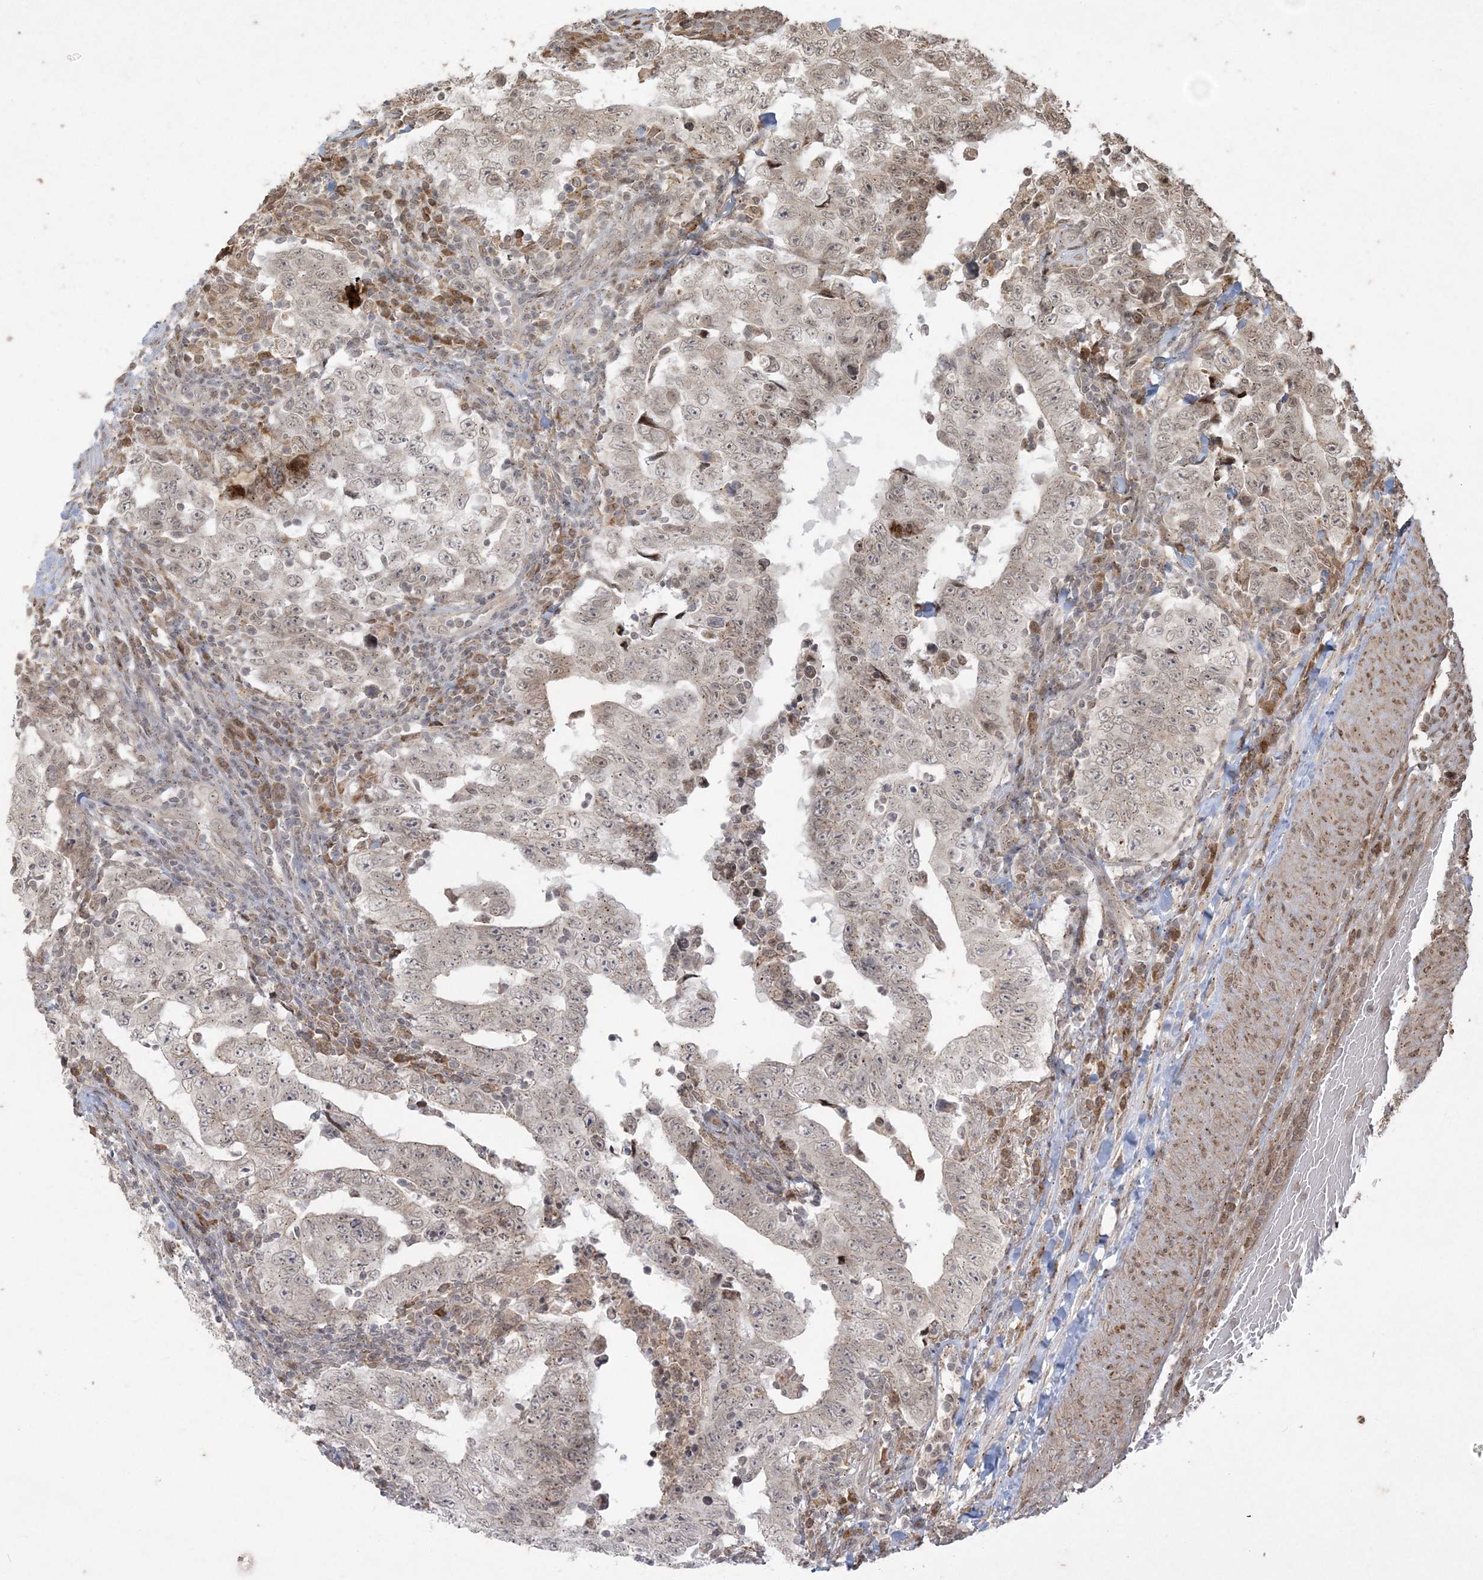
{"staining": {"intensity": "weak", "quantity": "25%-75%", "location": "nuclear"}, "tissue": "testis cancer", "cell_type": "Tumor cells", "image_type": "cancer", "snomed": [{"axis": "morphology", "description": "Carcinoma, Embryonal, NOS"}, {"axis": "topography", "description": "Testis"}], "caption": "Immunohistochemistry (IHC) (DAB (3,3'-diaminobenzidine)) staining of human testis cancer (embryonal carcinoma) shows weak nuclear protein expression in about 25%-75% of tumor cells. (DAB IHC with brightfield microscopy, high magnification).", "gene": "RRAS", "patient": {"sex": "male", "age": 26}}